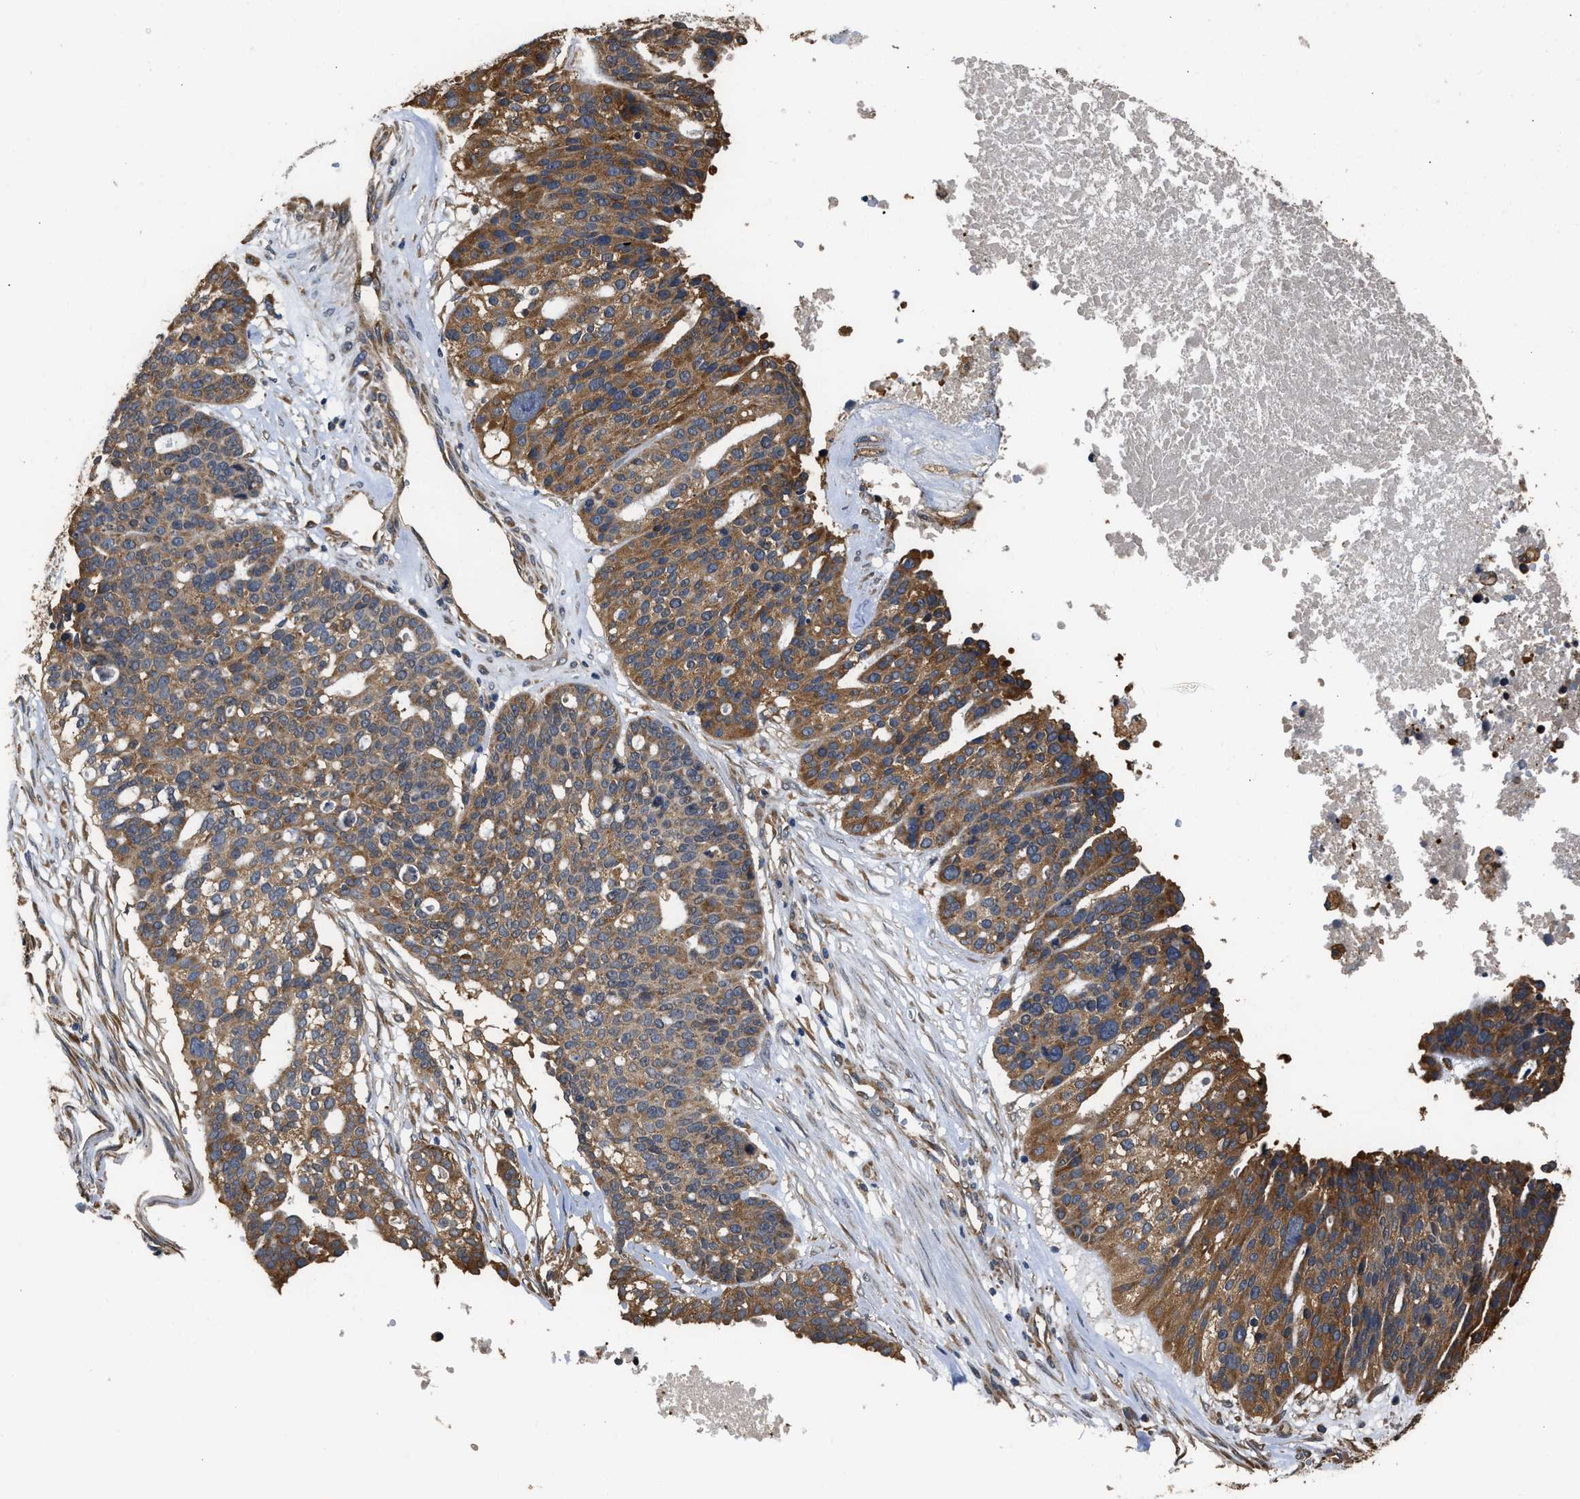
{"staining": {"intensity": "moderate", "quantity": ">75%", "location": "cytoplasmic/membranous"}, "tissue": "ovarian cancer", "cell_type": "Tumor cells", "image_type": "cancer", "snomed": [{"axis": "morphology", "description": "Cystadenocarcinoma, serous, NOS"}, {"axis": "topography", "description": "Ovary"}], "caption": "A histopathology image of ovarian cancer (serous cystadenocarcinoma) stained for a protein demonstrates moderate cytoplasmic/membranous brown staining in tumor cells. The staining was performed using DAB, with brown indicating positive protein expression. Nuclei are stained blue with hematoxylin.", "gene": "SLC36A4", "patient": {"sex": "female", "age": 59}}